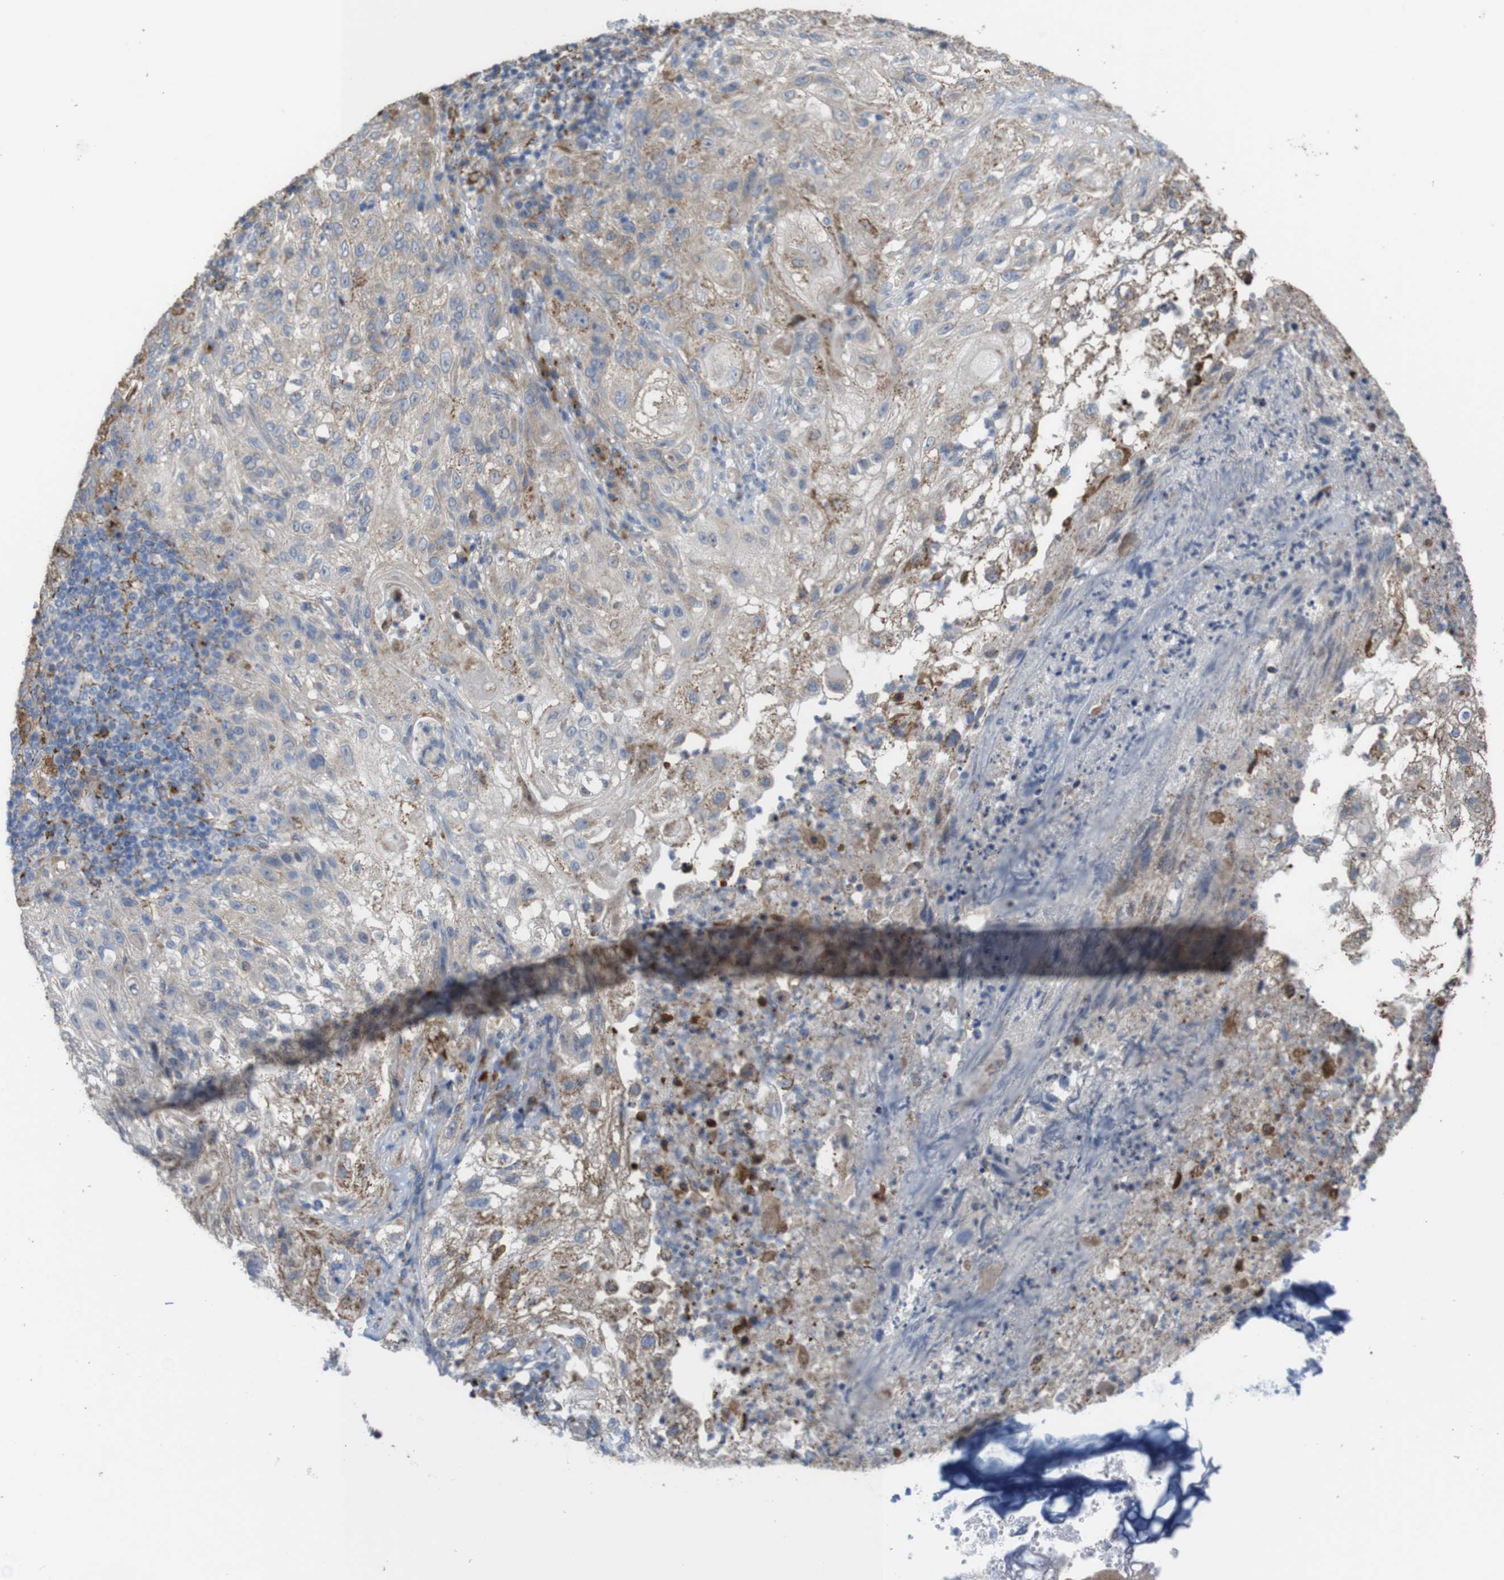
{"staining": {"intensity": "moderate", "quantity": ">75%", "location": "cytoplasmic/membranous"}, "tissue": "lung cancer", "cell_type": "Tumor cells", "image_type": "cancer", "snomed": [{"axis": "morphology", "description": "Inflammation, NOS"}, {"axis": "morphology", "description": "Squamous cell carcinoma, NOS"}, {"axis": "topography", "description": "Lymph node"}, {"axis": "topography", "description": "Soft tissue"}, {"axis": "topography", "description": "Lung"}], "caption": "High-power microscopy captured an immunohistochemistry (IHC) histopathology image of squamous cell carcinoma (lung), revealing moderate cytoplasmic/membranous expression in approximately >75% of tumor cells. Using DAB (brown) and hematoxylin (blue) stains, captured at high magnification using brightfield microscopy.", "gene": "PTPRR", "patient": {"sex": "male", "age": 66}}